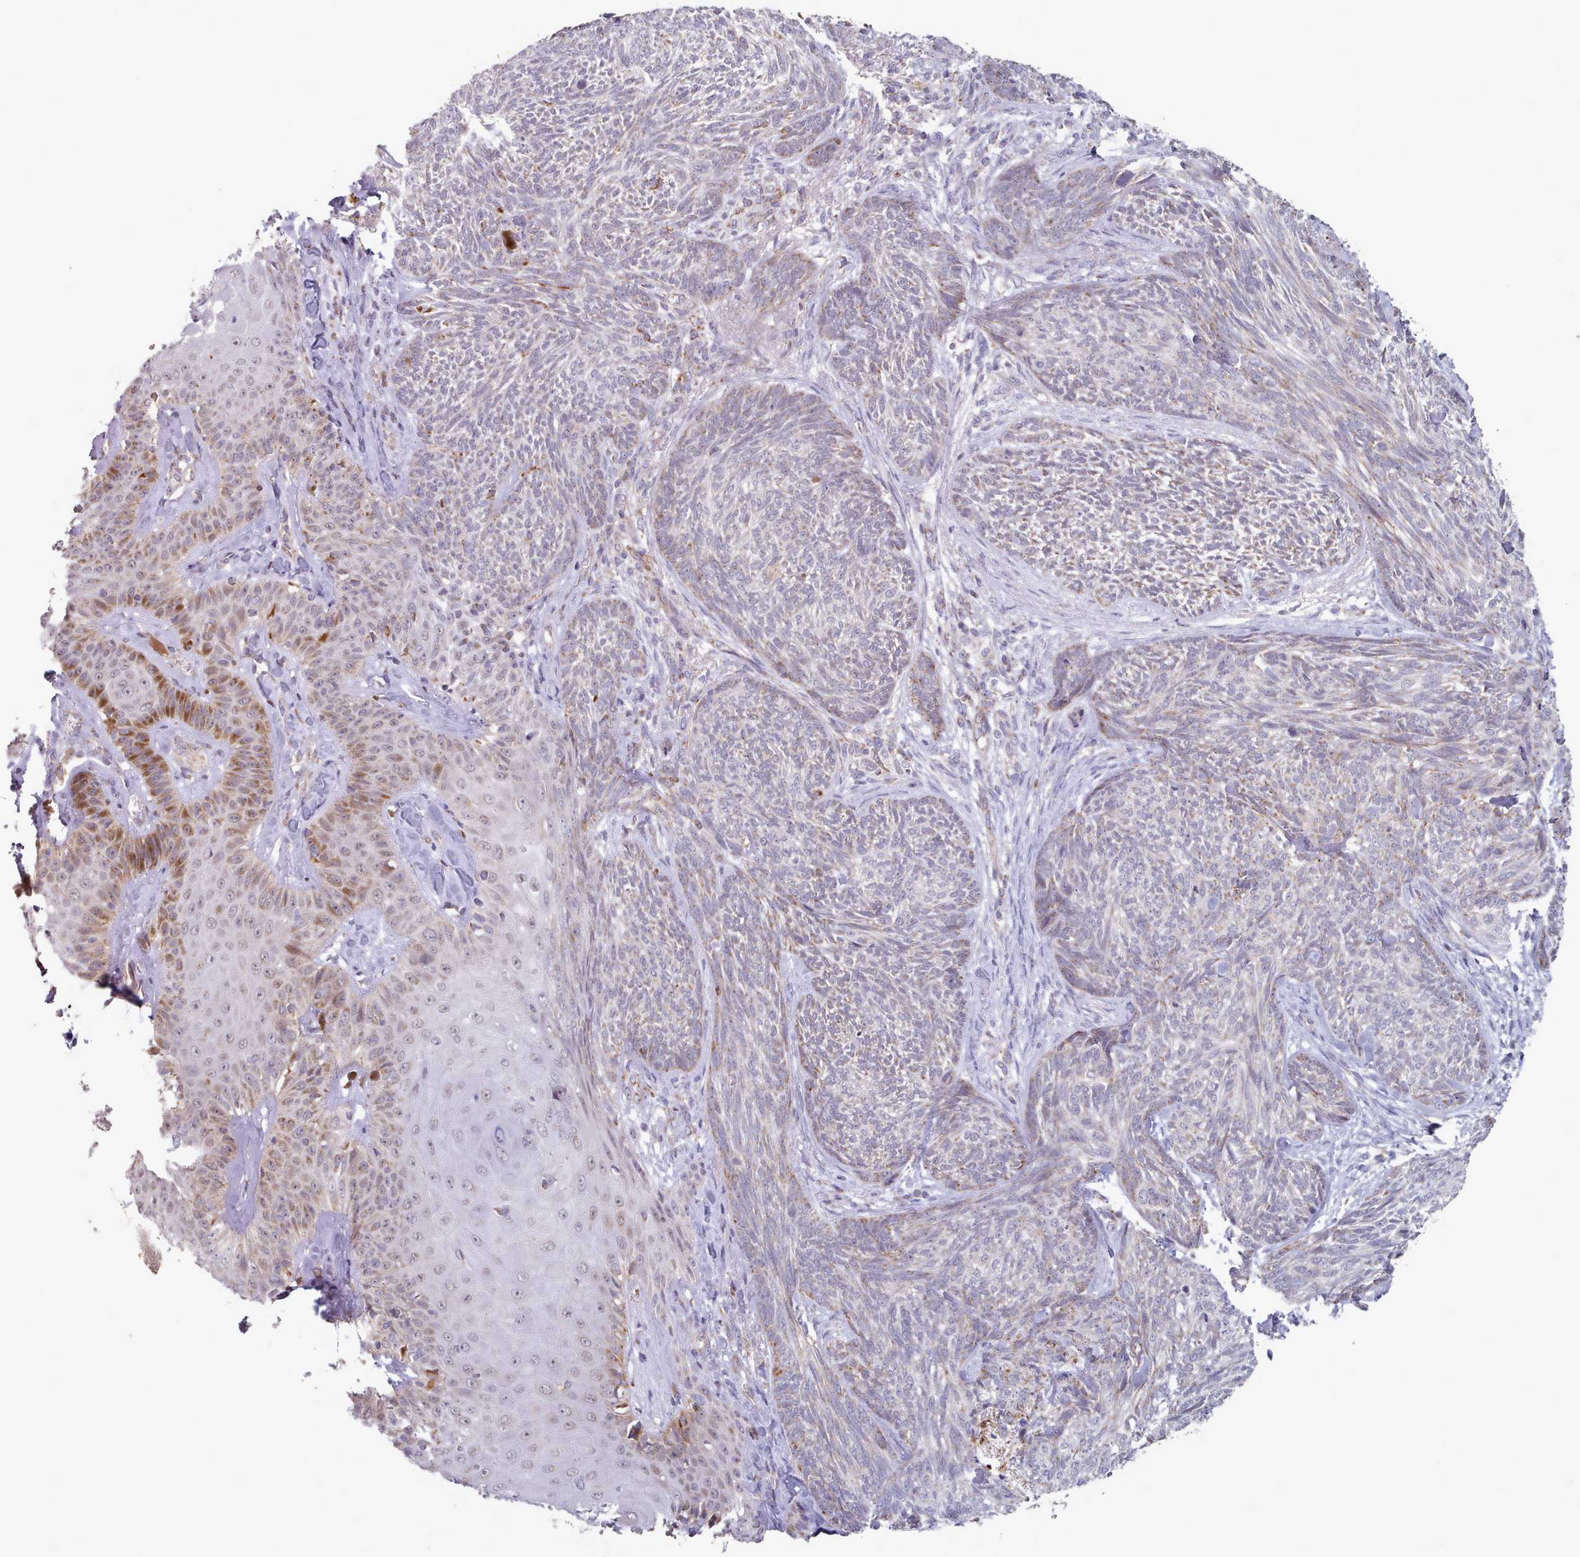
{"staining": {"intensity": "weak", "quantity": "<25%", "location": "cytoplasmic/membranous"}, "tissue": "skin cancer", "cell_type": "Tumor cells", "image_type": "cancer", "snomed": [{"axis": "morphology", "description": "Basal cell carcinoma"}, {"axis": "topography", "description": "Skin"}], "caption": "This is an immunohistochemistry micrograph of basal cell carcinoma (skin). There is no staining in tumor cells.", "gene": "TRARG1", "patient": {"sex": "male", "age": 73}}